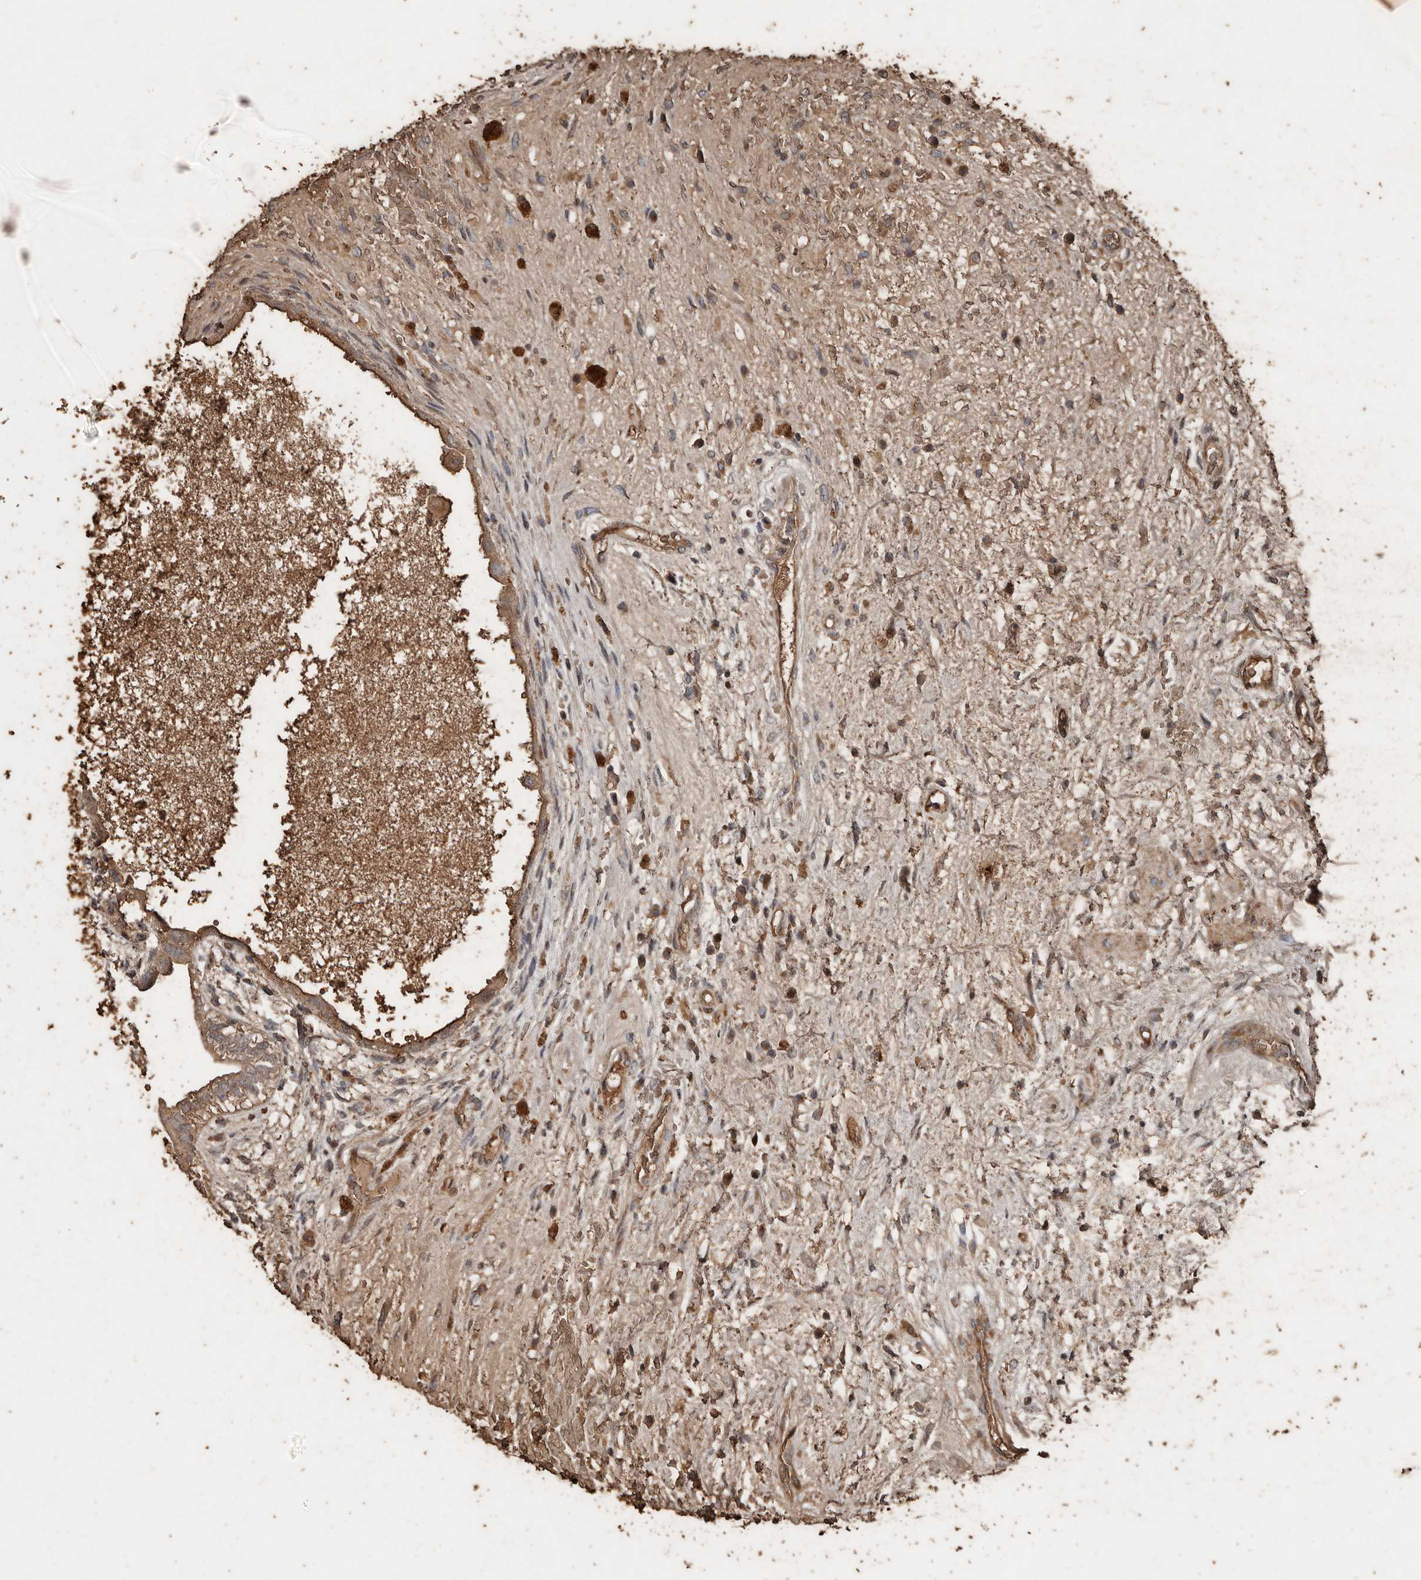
{"staining": {"intensity": "moderate", "quantity": ">75%", "location": "cytoplasmic/membranous"}, "tissue": "testis cancer", "cell_type": "Tumor cells", "image_type": "cancer", "snomed": [{"axis": "morphology", "description": "Carcinoma, Embryonal, NOS"}, {"axis": "topography", "description": "Testis"}], "caption": "Testis cancer stained with DAB immunohistochemistry reveals medium levels of moderate cytoplasmic/membranous staining in approximately >75% of tumor cells.", "gene": "RANBP17", "patient": {"sex": "male", "age": 26}}